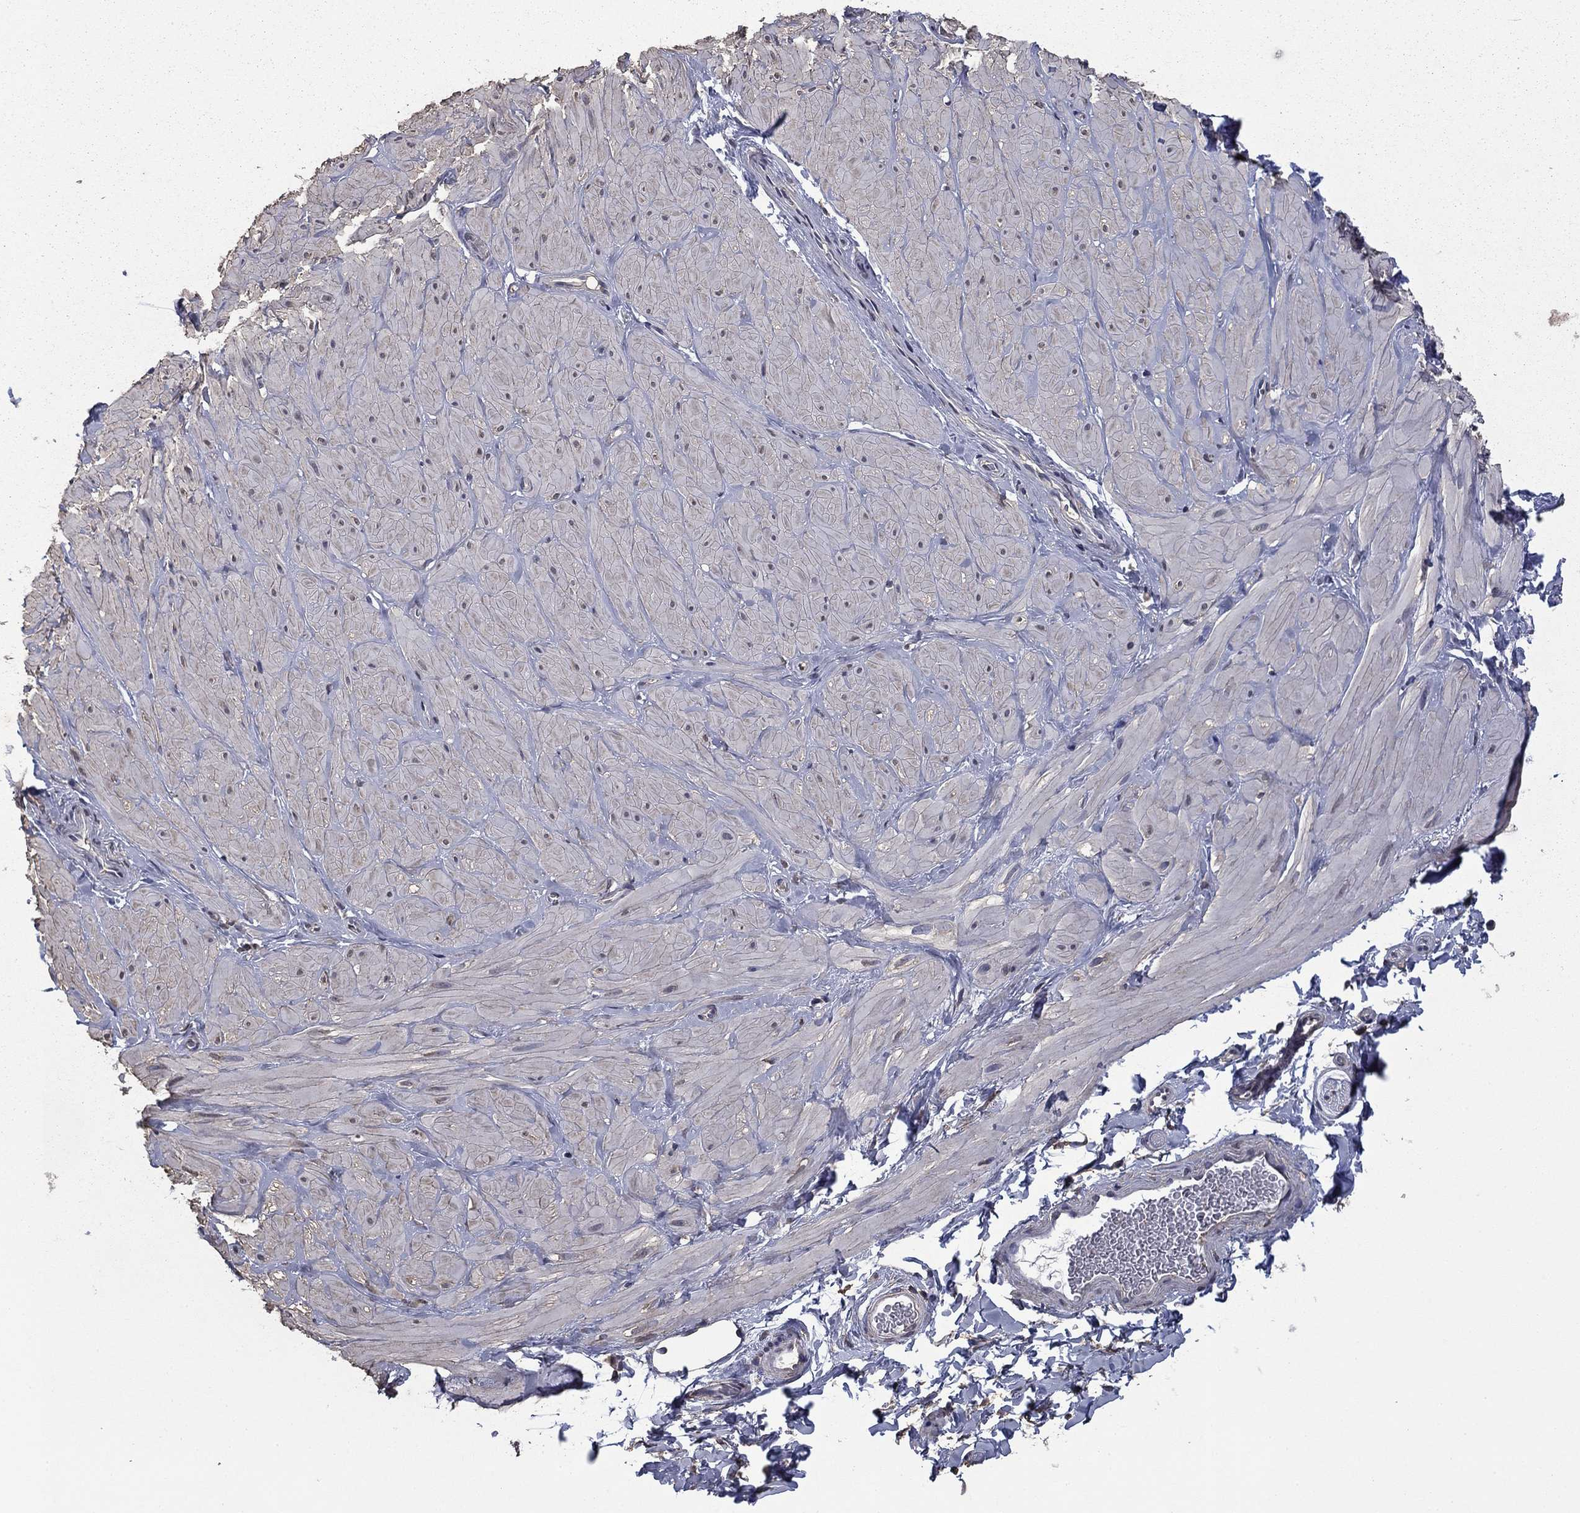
{"staining": {"intensity": "negative", "quantity": "none", "location": "none"}, "tissue": "soft tissue", "cell_type": "Fibroblasts", "image_type": "normal", "snomed": [{"axis": "morphology", "description": "Normal tissue, NOS"}, {"axis": "topography", "description": "Smooth muscle"}, {"axis": "topography", "description": "Peripheral nerve tissue"}], "caption": "DAB immunohistochemical staining of unremarkable human soft tissue demonstrates no significant positivity in fibroblasts. Nuclei are stained in blue.", "gene": "MFAP3L", "patient": {"sex": "male", "age": 22}}